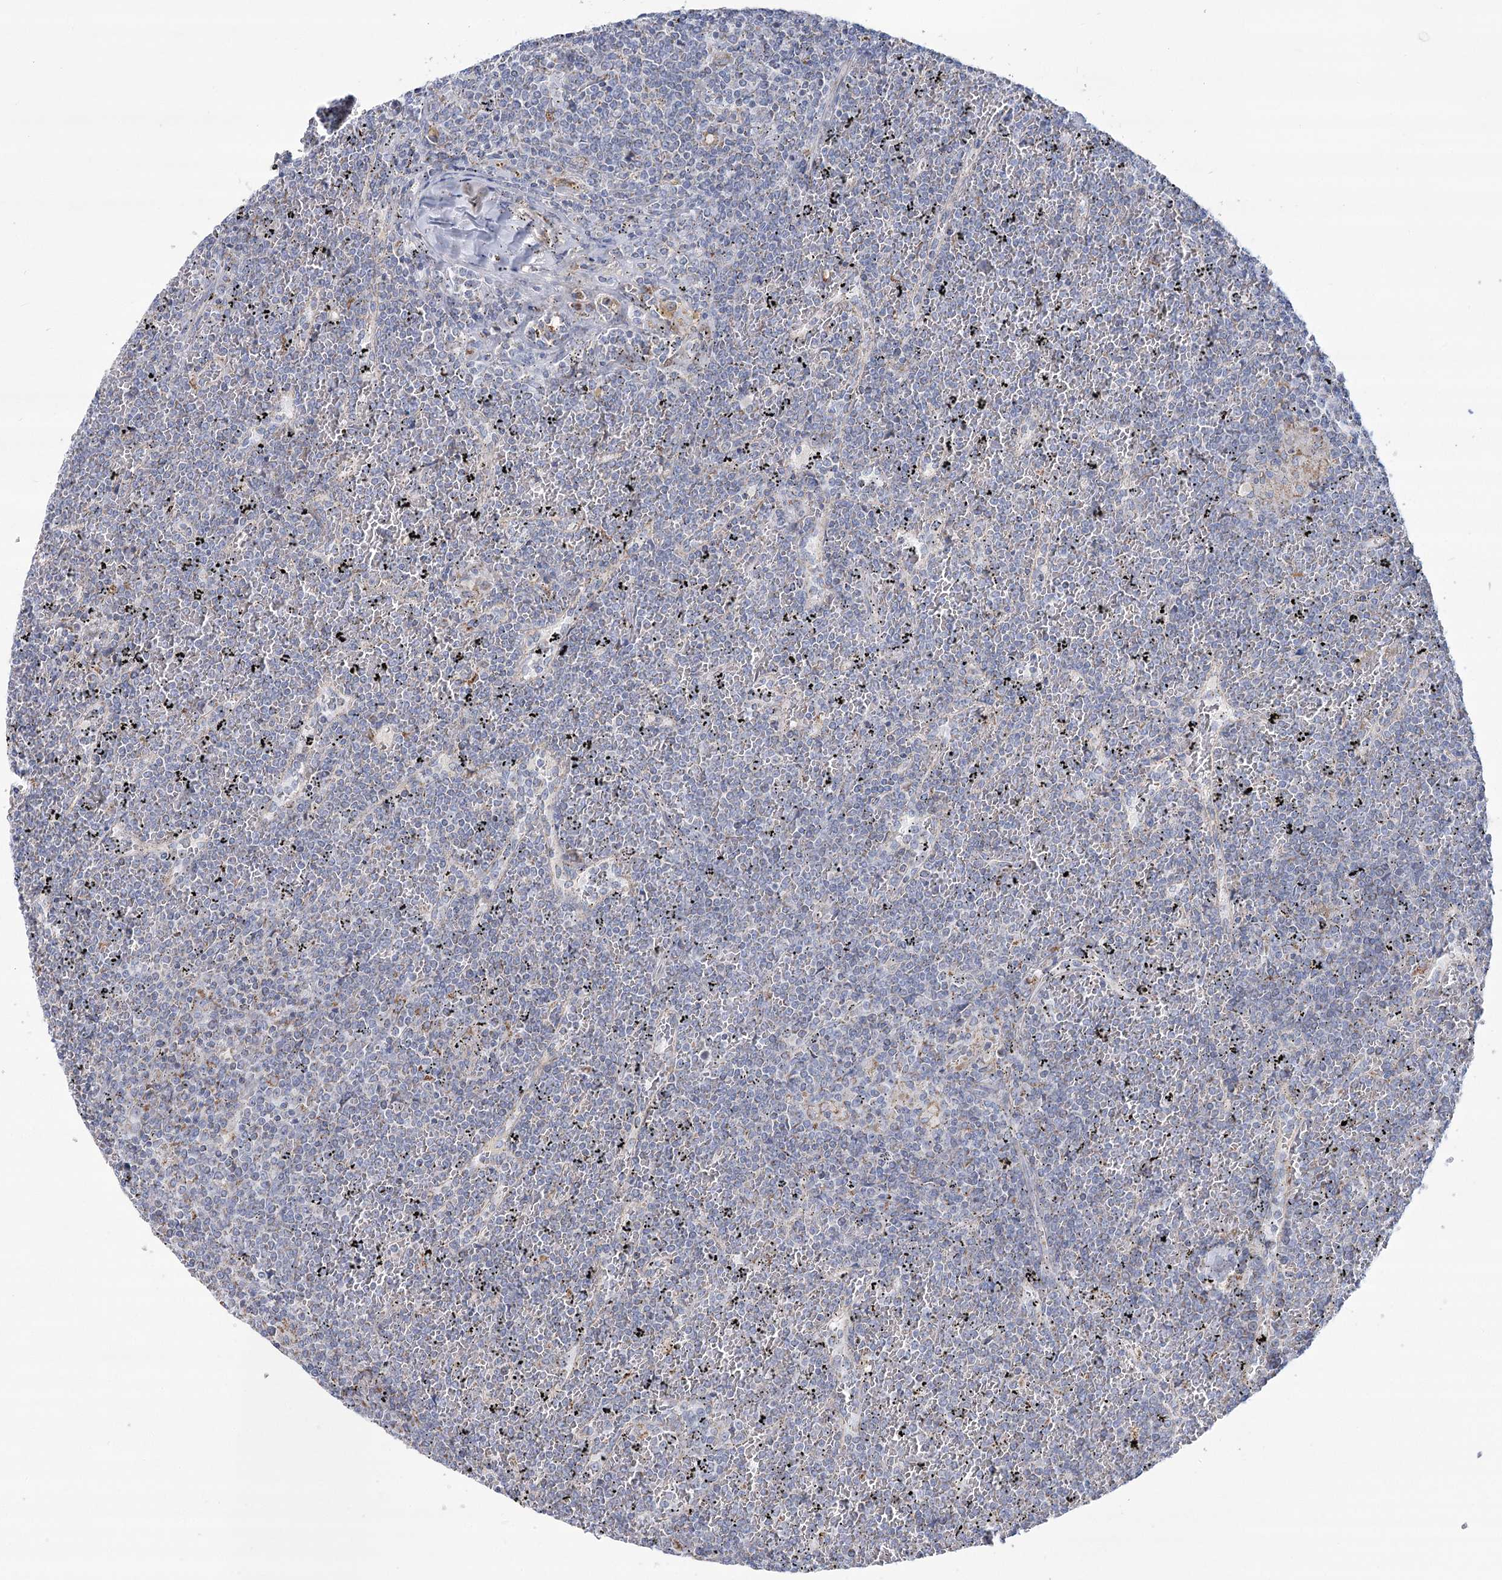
{"staining": {"intensity": "negative", "quantity": "none", "location": "none"}, "tissue": "lymphoma", "cell_type": "Tumor cells", "image_type": "cancer", "snomed": [{"axis": "morphology", "description": "Malignant lymphoma, non-Hodgkin's type, Low grade"}, {"axis": "topography", "description": "Spleen"}], "caption": "Histopathology image shows no protein expression in tumor cells of lymphoma tissue.", "gene": "SNX7", "patient": {"sex": "female", "age": 19}}